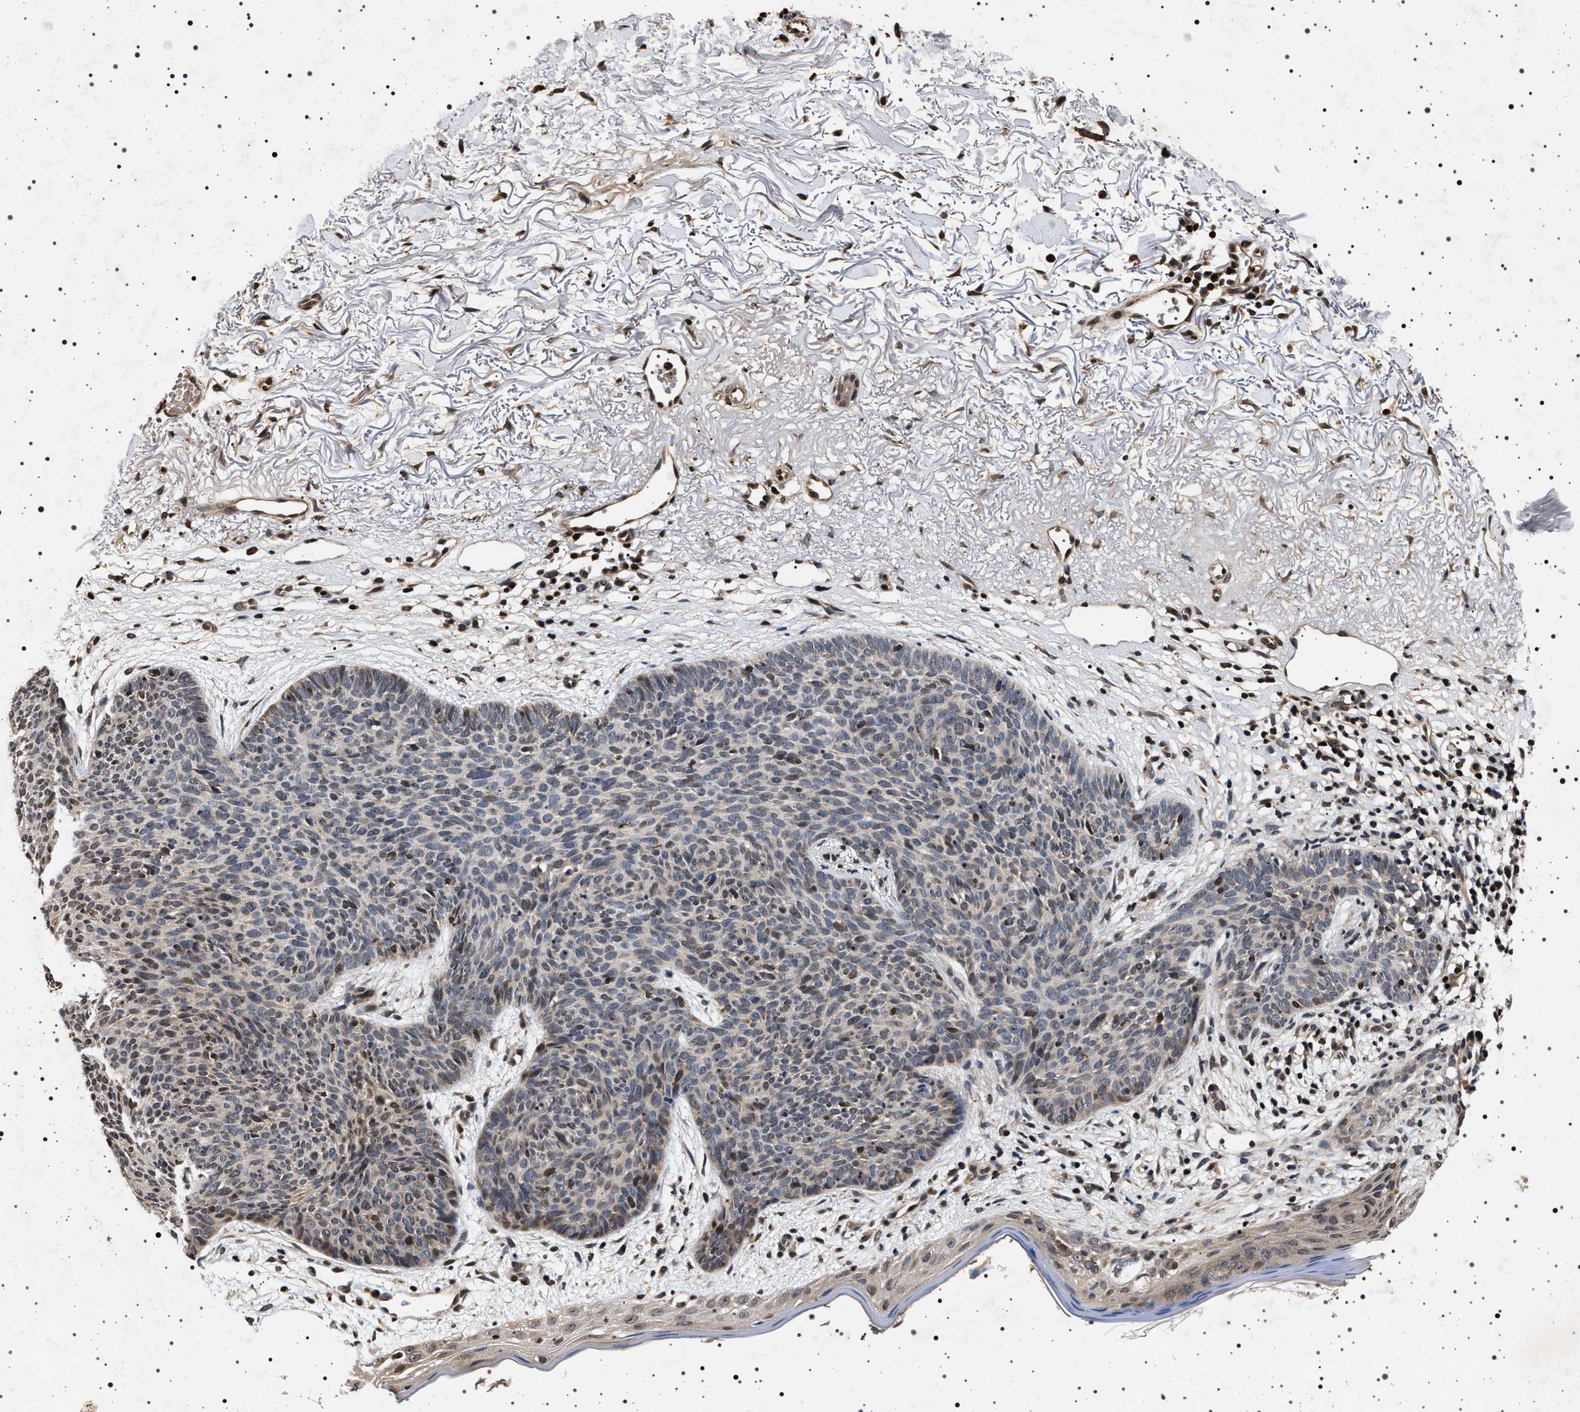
{"staining": {"intensity": "weak", "quantity": "<25%", "location": "cytoplasmic/membranous,nuclear"}, "tissue": "skin cancer", "cell_type": "Tumor cells", "image_type": "cancer", "snomed": [{"axis": "morphology", "description": "Normal tissue, NOS"}, {"axis": "morphology", "description": "Basal cell carcinoma"}, {"axis": "topography", "description": "Skin"}], "caption": "Photomicrograph shows no protein positivity in tumor cells of skin basal cell carcinoma tissue.", "gene": "CDKN1B", "patient": {"sex": "female", "age": 70}}